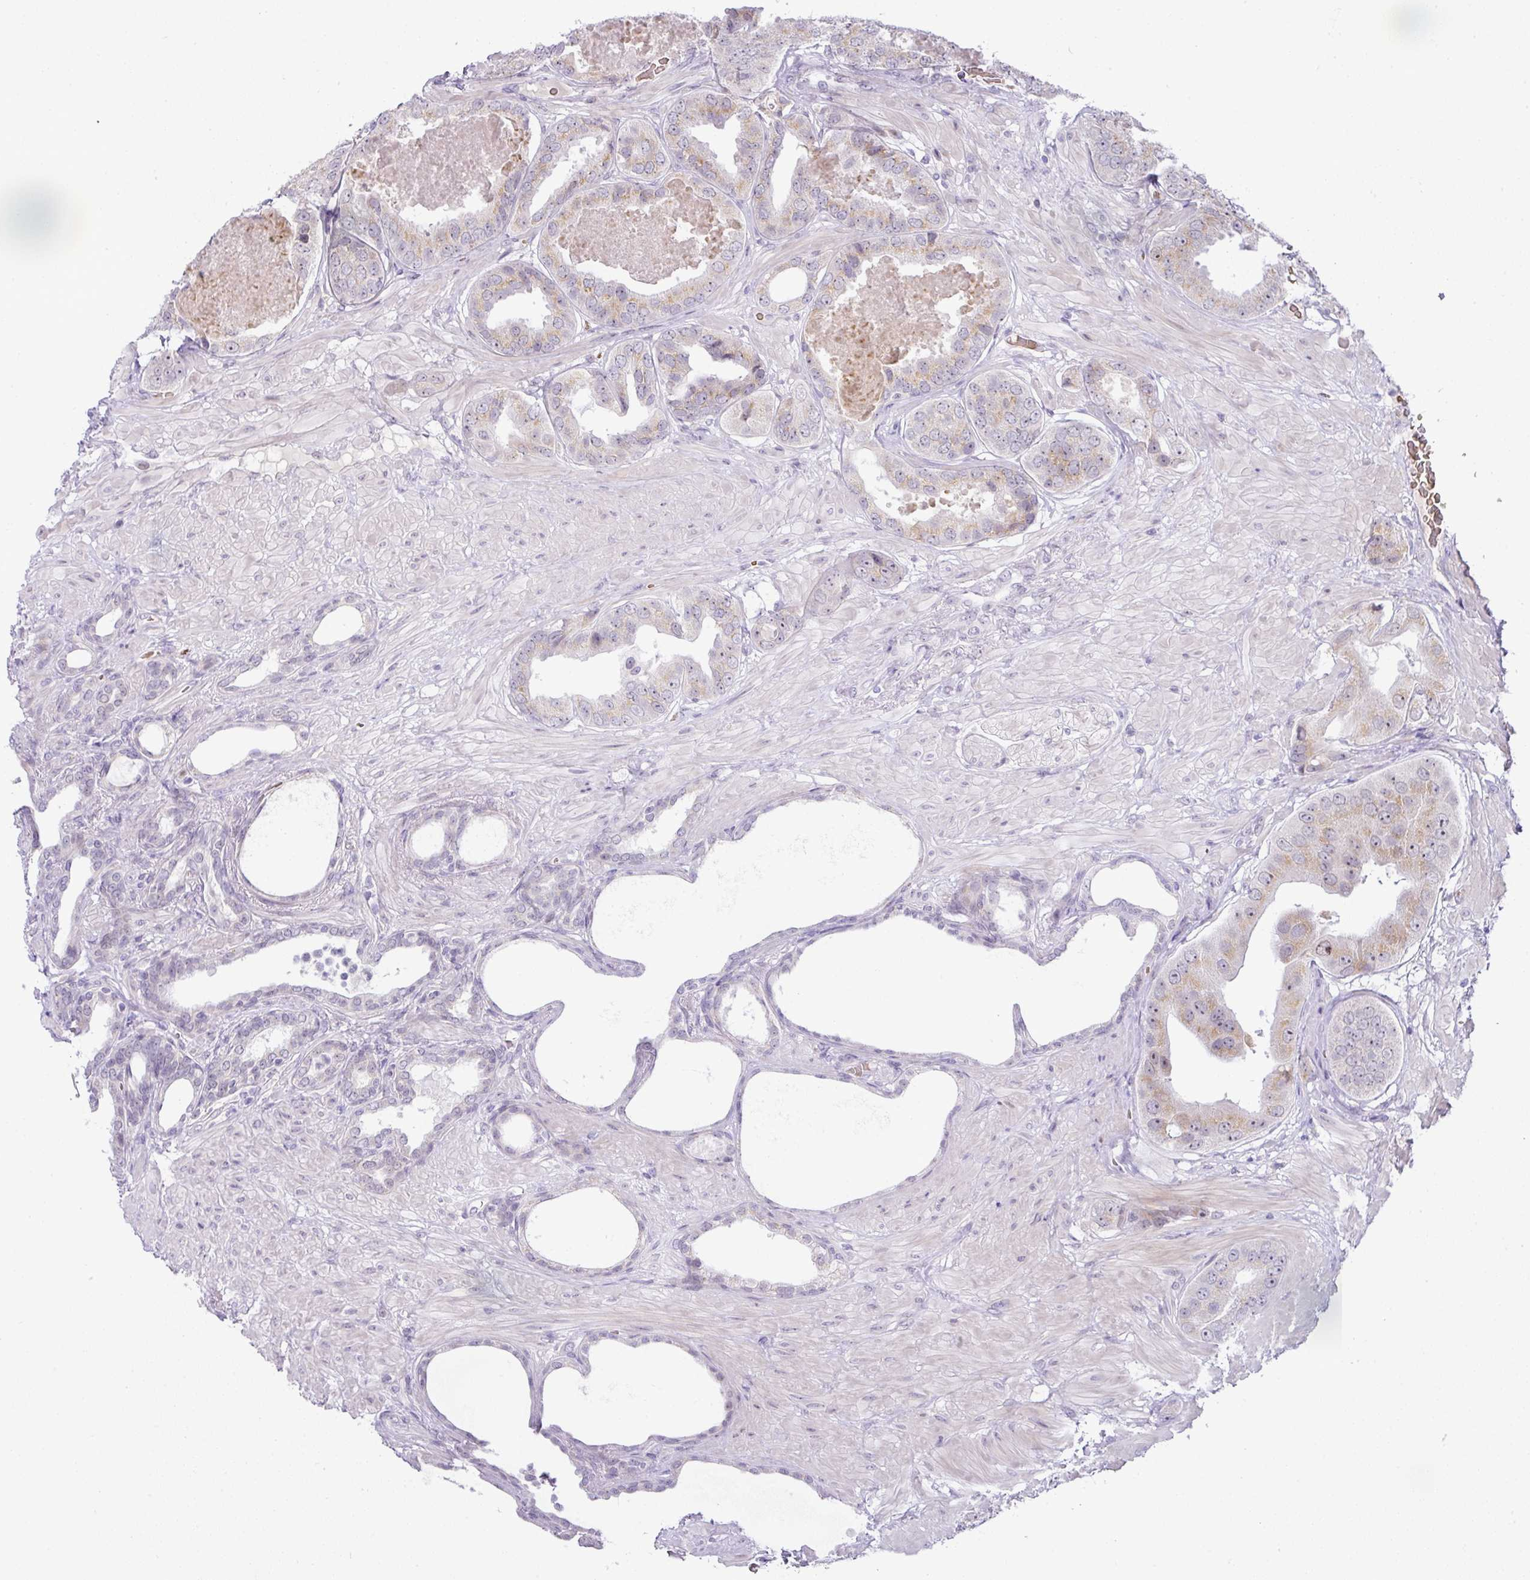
{"staining": {"intensity": "weak", "quantity": "<25%", "location": "cytoplasmic/membranous"}, "tissue": "prostate cancer", "cell_type": "Tumor cells", "image_type": "cancer", "snomed": [{"axis": "morphology", "description": "Adenocarcinoma, High grade"}, {"axis": "topography", "description": "Prostate"}], "caption": "A micrograph of human prostate cancer is negative for staining in tumor cells.", "gene": "PARP2", "patient": {"sex": "male", "age": 63}}